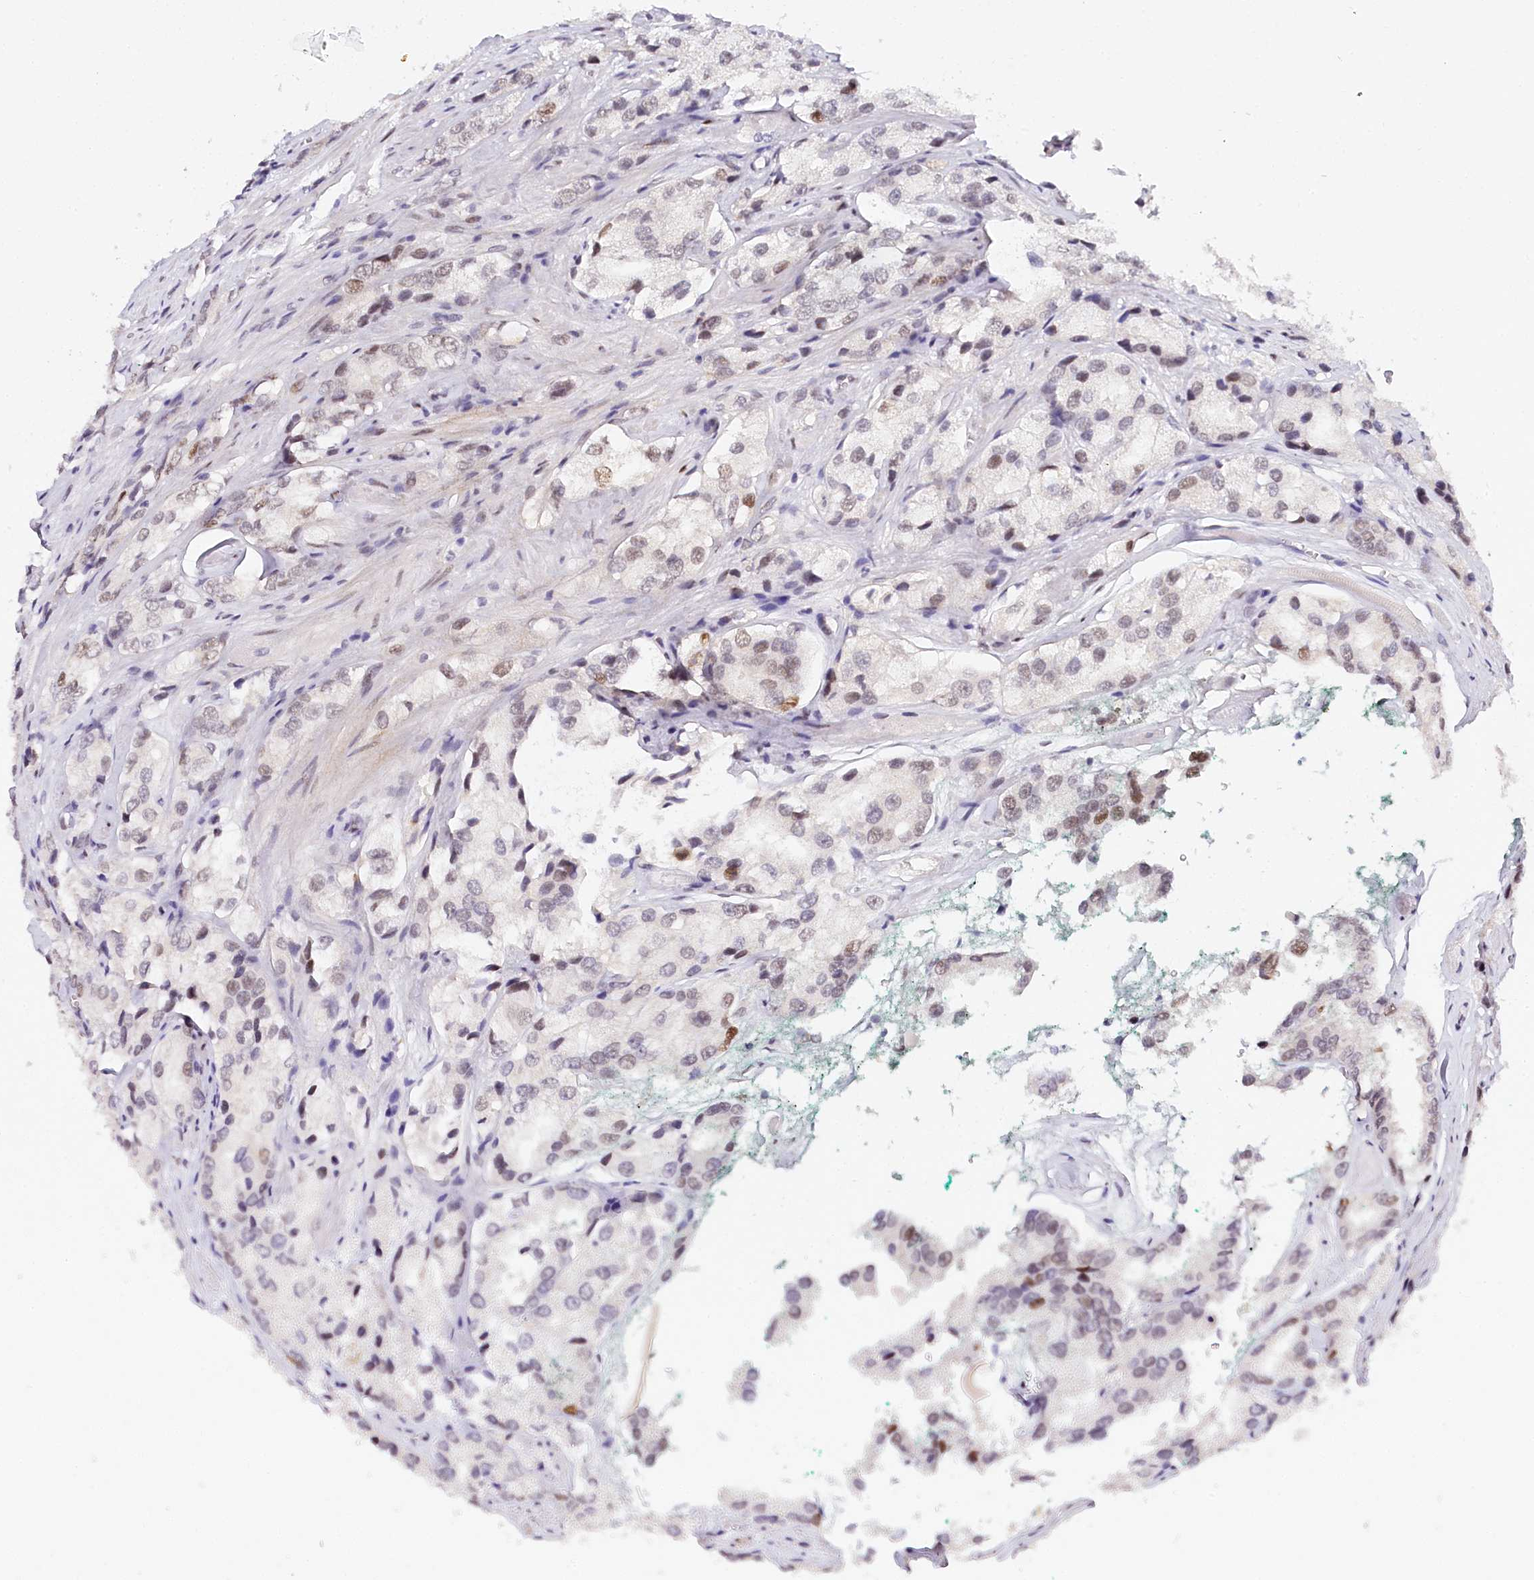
{"staining": {"intensity": "weak", "quantity": ">75%", "location": "nuclear"}, "tissue": "prostate cancer", "cell_type": "Tumor cells", "image_type": "cancer", "snomed": [{"axis": "morphology", "description": "Adenocarcinoma, High grade"}, {"axis": "topography", "description": "Prostate"}], "caption": "Tumor cells show low levels of weak nuclear expression in about >75% of cells in human adenocarcinoma (high-grade) (prostate).", "gene": "TP53", "patient": {"sex": "male", "age": 66}}